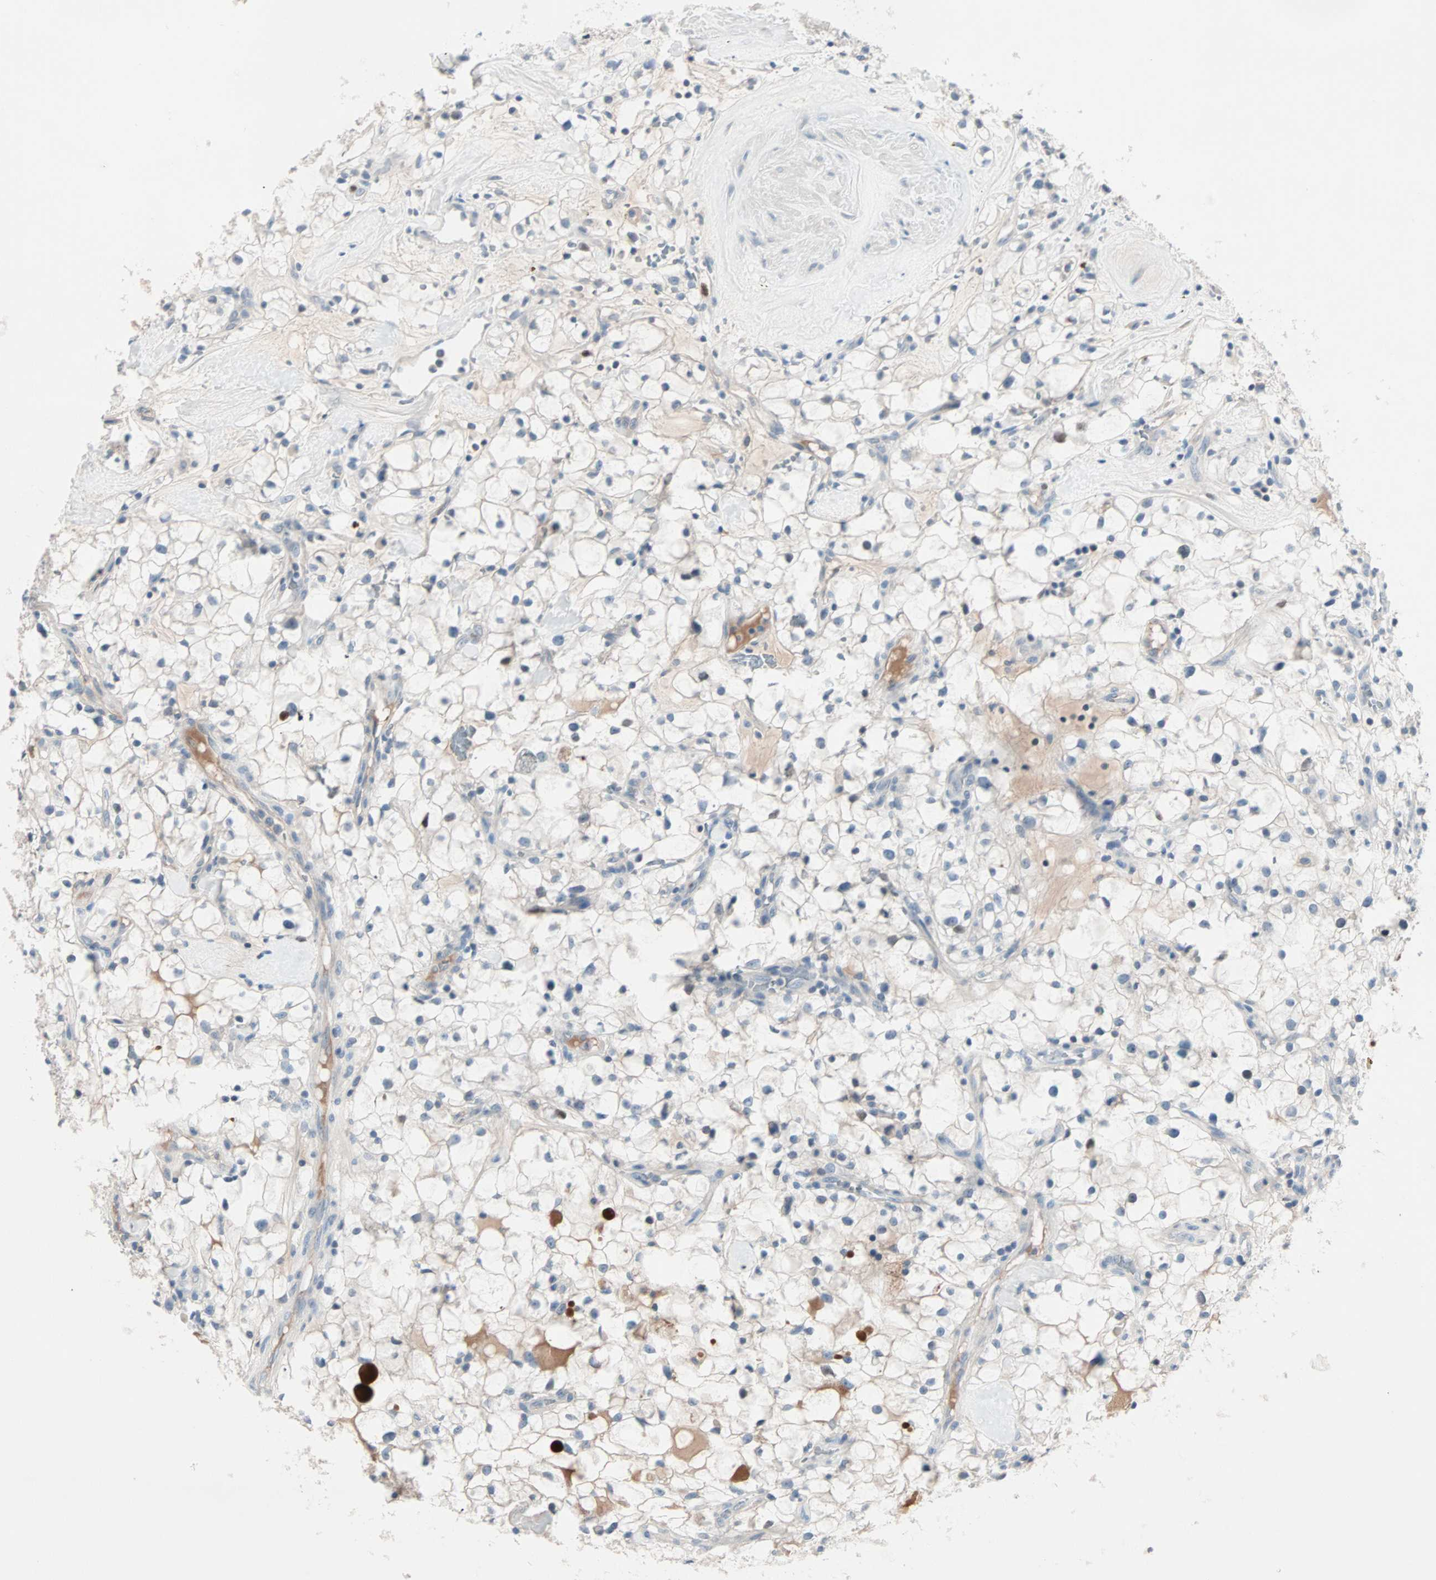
{"staining": {"intensity": "strong", "quantity": "<25%", "location": "nuclear"}, "tissue": "renal cancer", "cell_type": "Tumor cells", "image_type": "cancer", "snomed": [{"axis": "morphology", "description": "Adenocarcinoma, NOS"}, {"axis": "topography", "description": "Kidney"}], "caption": "Immunohistochemical staining of human adenocarcinoma (renal) displays medium levels of strong nuclear positivity in approximately <25% of tumor cells. The protein is stained brown, and the nuclei are stained in blue (DAB IHC with brightfield microscopy, high magnification).", "gene": "CCNE2", "patient": {"sex": "female", "age": 60}}